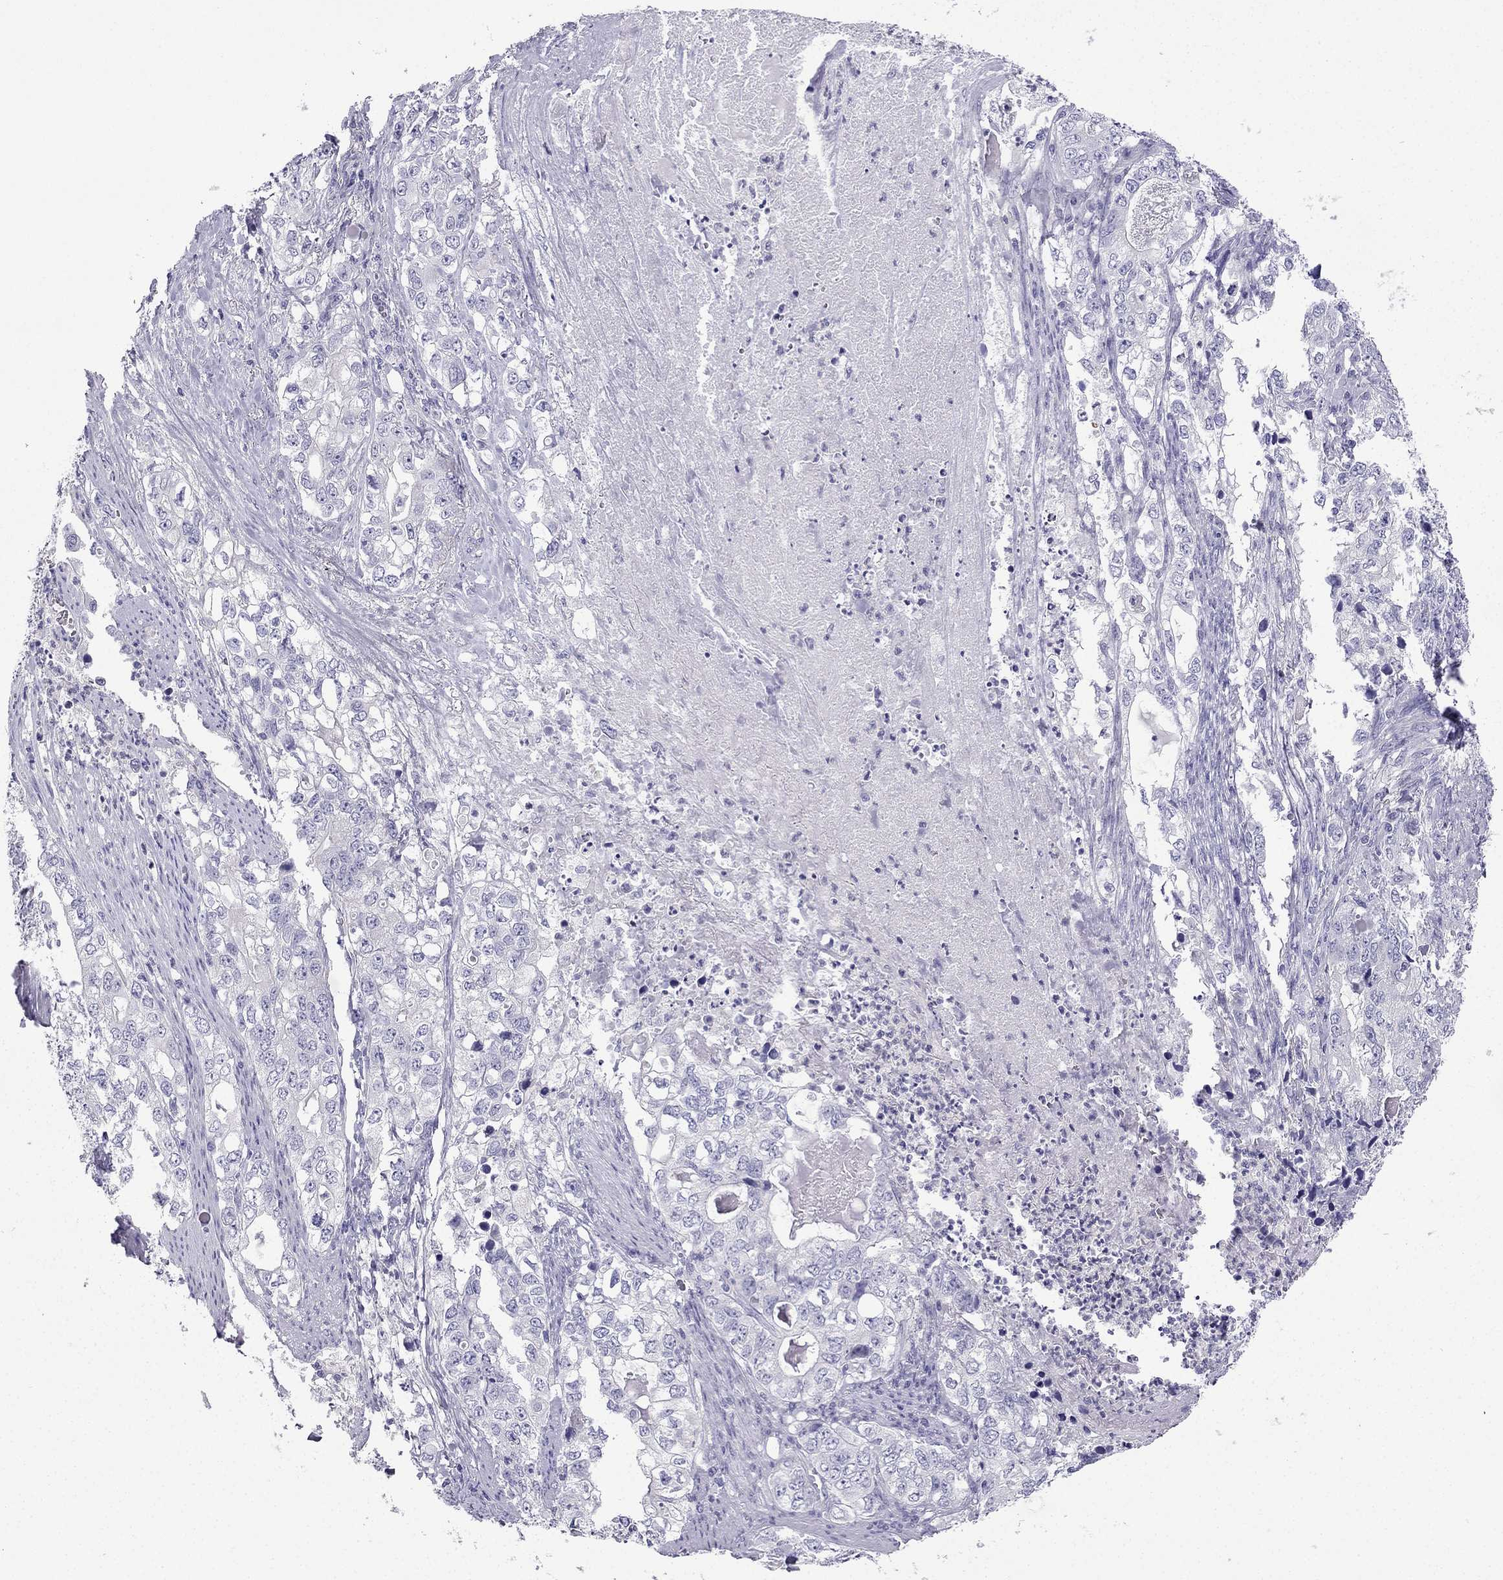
{"staining": {"intensity": "negative", "quantity": "none", "location": "none"}, "tissue": "stomach cancer", "cell_type": "Tumor cells", "image_type": "cancer", "snomed": [{"axis": "morphology", "description": "Adenocarcinoma, NOS"}, {"axis": "topography", "description": "Stomach, lower"}], "caption": "Immunohistochemistry of stomach cancer displays no staining in tumor cells.", "gene": "GJA8", "patient": {"sex": "female", "age": 72}}